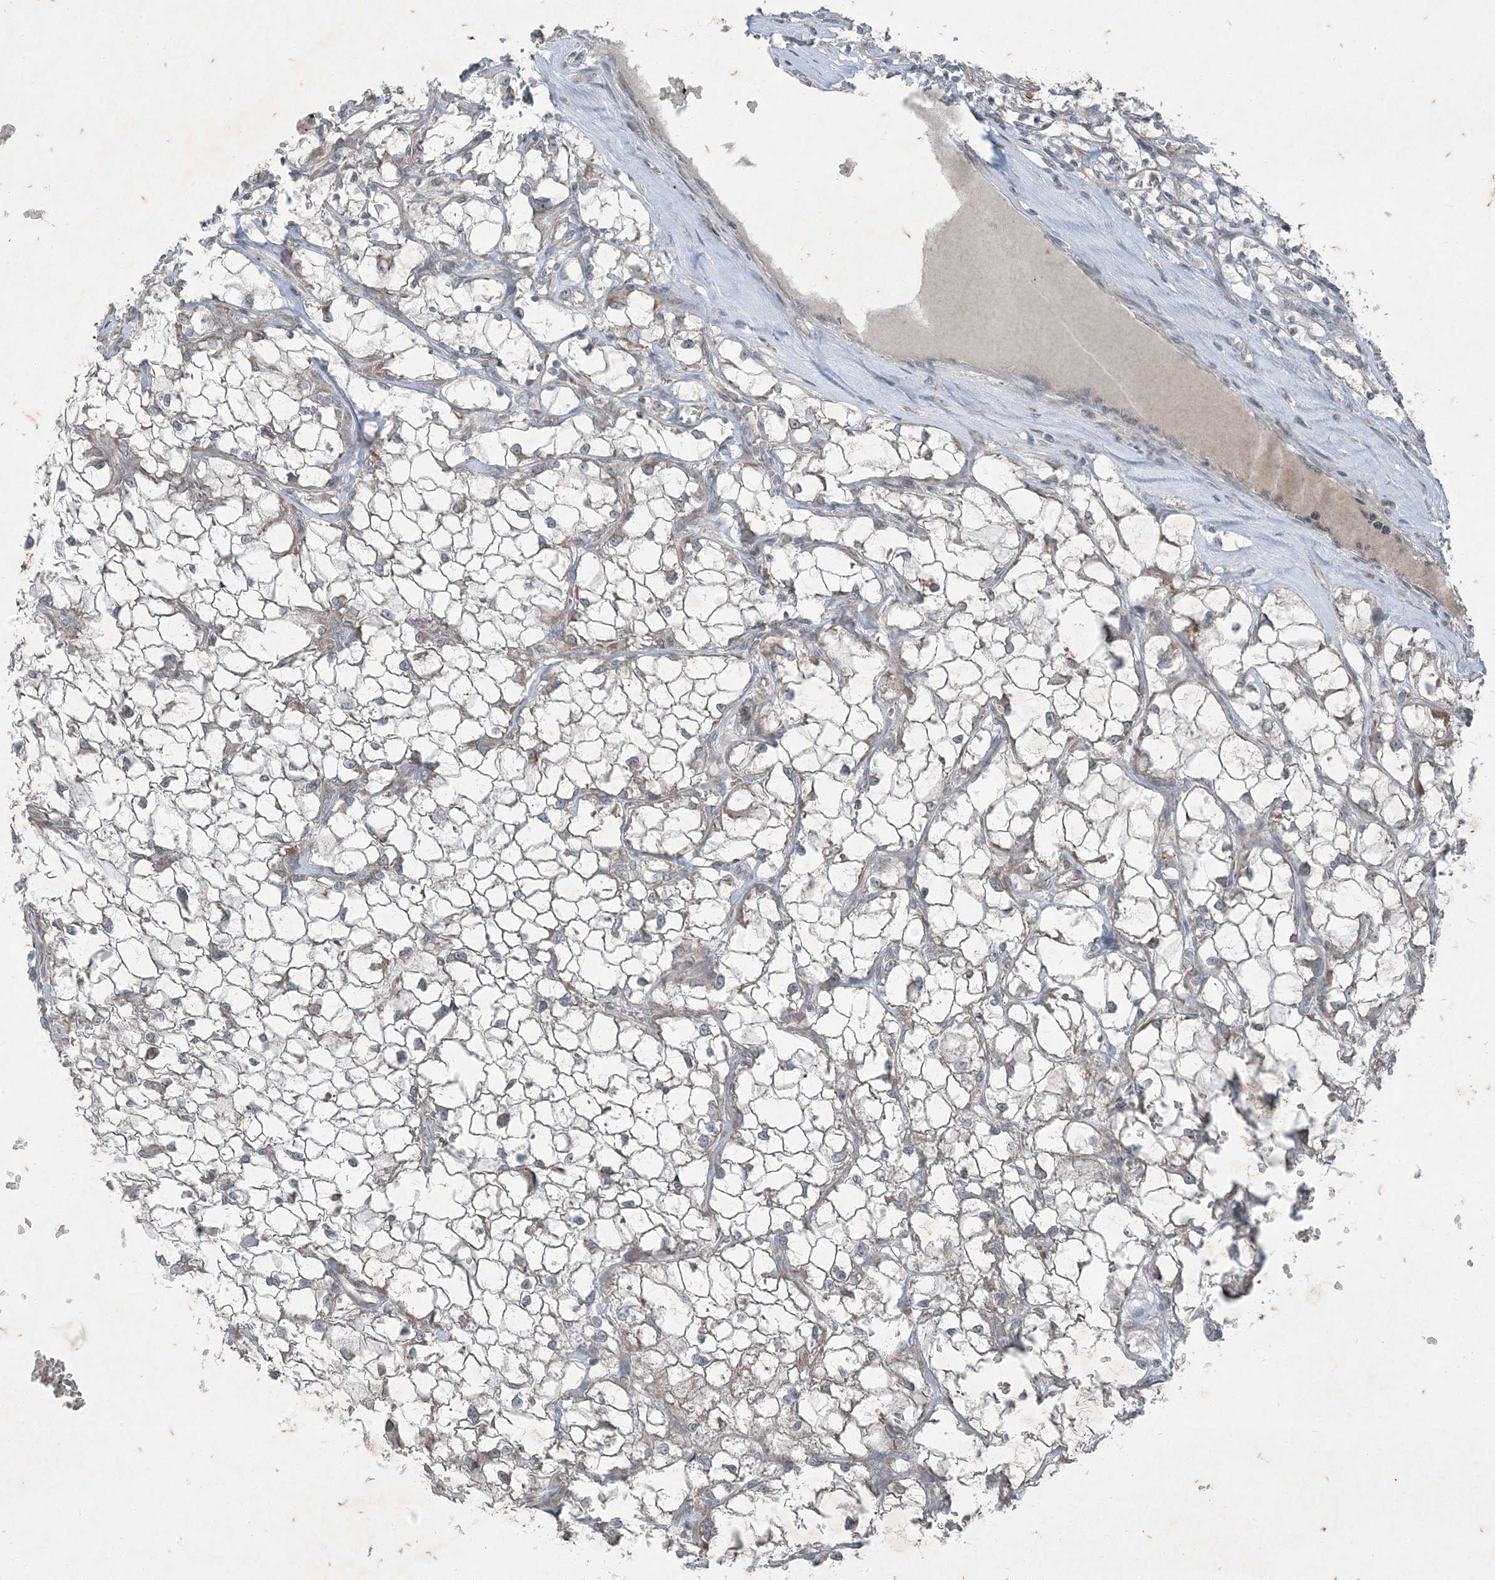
{"staining": {"intensity": "negative", "quantity": "none", "location": "none"}, "tissue": "renal cancer", "cell_type": "Tumor cells", "image_type": "cancer", "snomed": [{"axis": "morphology", "description": "Adenocarcinoma, NOS"}, {"axis": "topography", "description": "Kidney"}], "caption": "IHC histopathology image of human adenocarcinoma (renal) stained for a protein (brown), which demonstrates no staining in tumor cells.", "gene": "PC", "patient": {"sex": "female", "age": 69}}